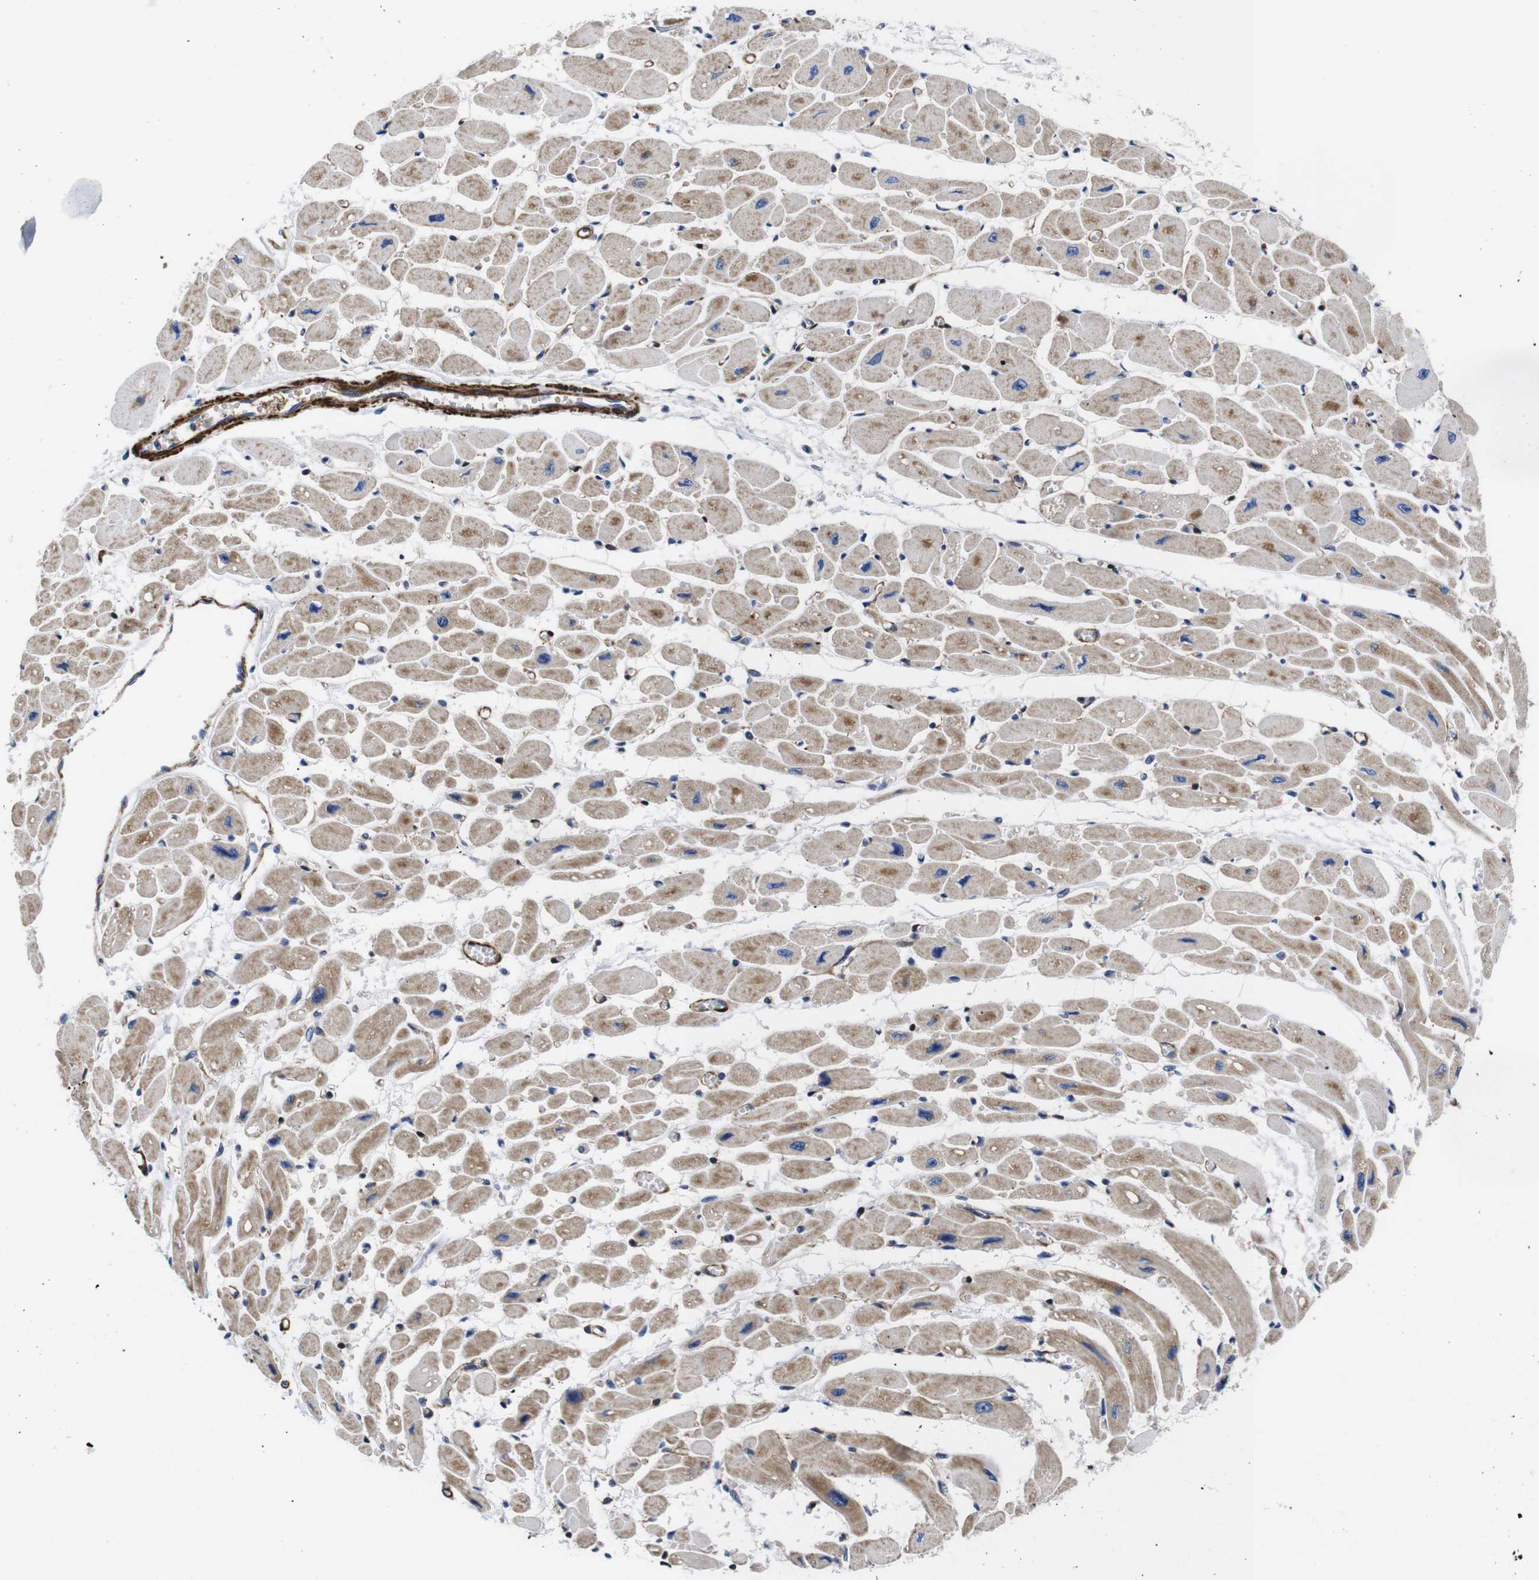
{"staining": {"intensity": "weak", "quantity": ">75%", "location": "cytoplasmic/membranous"}, "tissue": "heart muscle", "cell_type": "Cardiomyocytes", "image_type": "normal", "snomed": [{"axis": "morphology", "description": "Normal tissue, NOS"}, {"axis": "topography", "description": "Heart"}], "caption": "Immunohistochemical staining of unremarkable heart muscle displays low levels of weak cytoplasmic/membranous expression in about >75% of cardiomyocytes.", "gene": "WNT10A", "patient": {"sex": "female", "age": 54}}